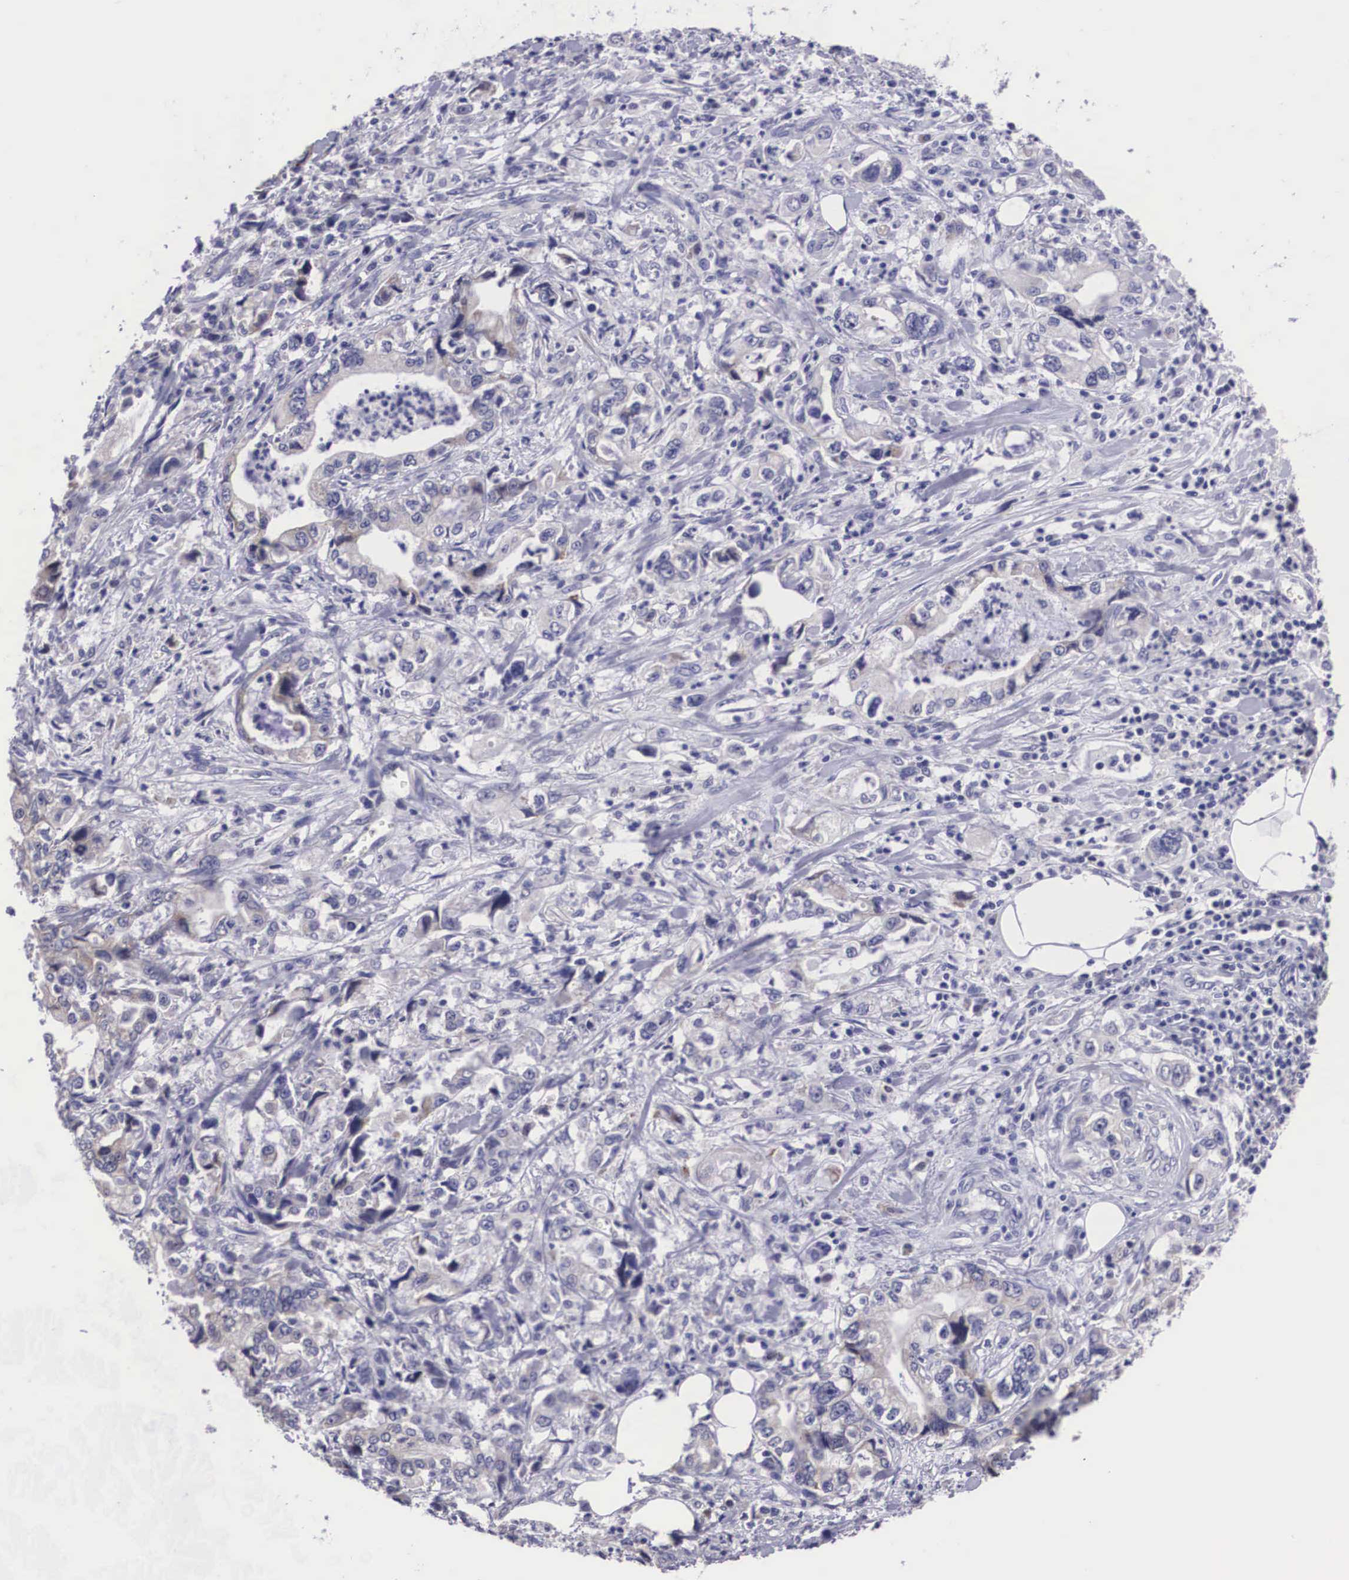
{"staining": {"intensity": "negative", "quantity": "none", "location": "none"}, "tissue": "stomach cancer", "cell_type": "Tumor cells", "image_type": "cancer", "snomed": [{"axis": "morphology", "description": "Adenocarcinoma, NOS"}, {"axis": "topography", "description": "Pancreas"}, {"axis": "topography", "description": "Stomach, upper"}], "caption": "IHC histopathology image of neoplastic tissue: human stomach cancer stained with DAB (3,3'-diaminobenzidine) demonstrates no significant protein positivity in tumor cells.", "gene": "ARG2", "patient": {"sex": "male", "age": 77}}